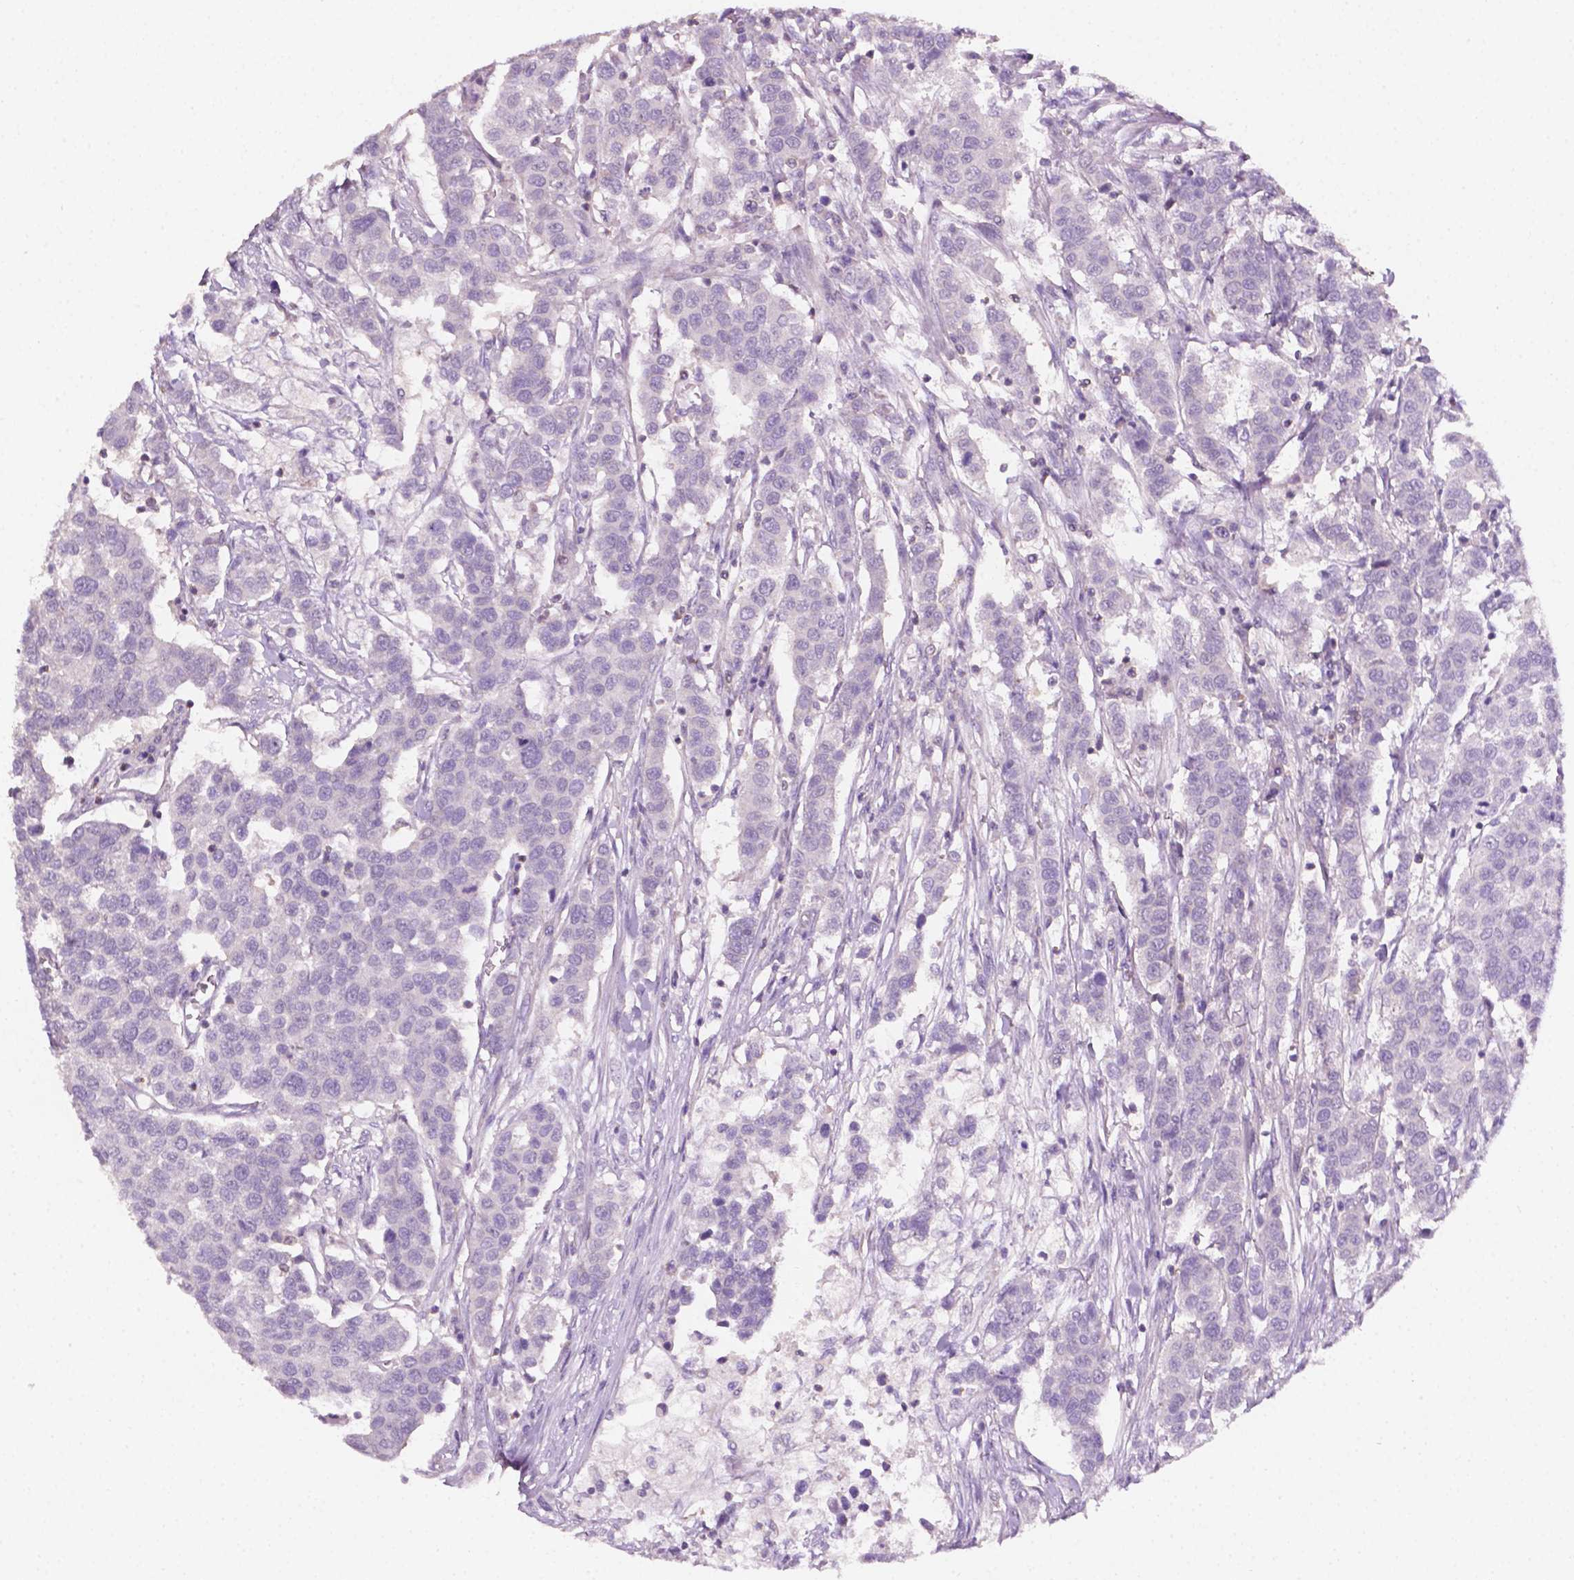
{"staining": {"intensity": "negative", "quantity": "none", "location": "none"}, "tissue": "urothelial cancer", "cell_type": "Tumor cells", "image_type": "cancer", "snomed": [{"axis": "morphology", "description": "Urothelial carcinoma, High grade"}, {"axis": "topography", "description": "Urinary bladder"}], "caption": "This is an immunohistochemistry micrograph of human urothelial carcinoma (high-grade). There is no staining in tumor cells.", "gene": "EGFR", "patient": {"sex": "female", "age": 58}}